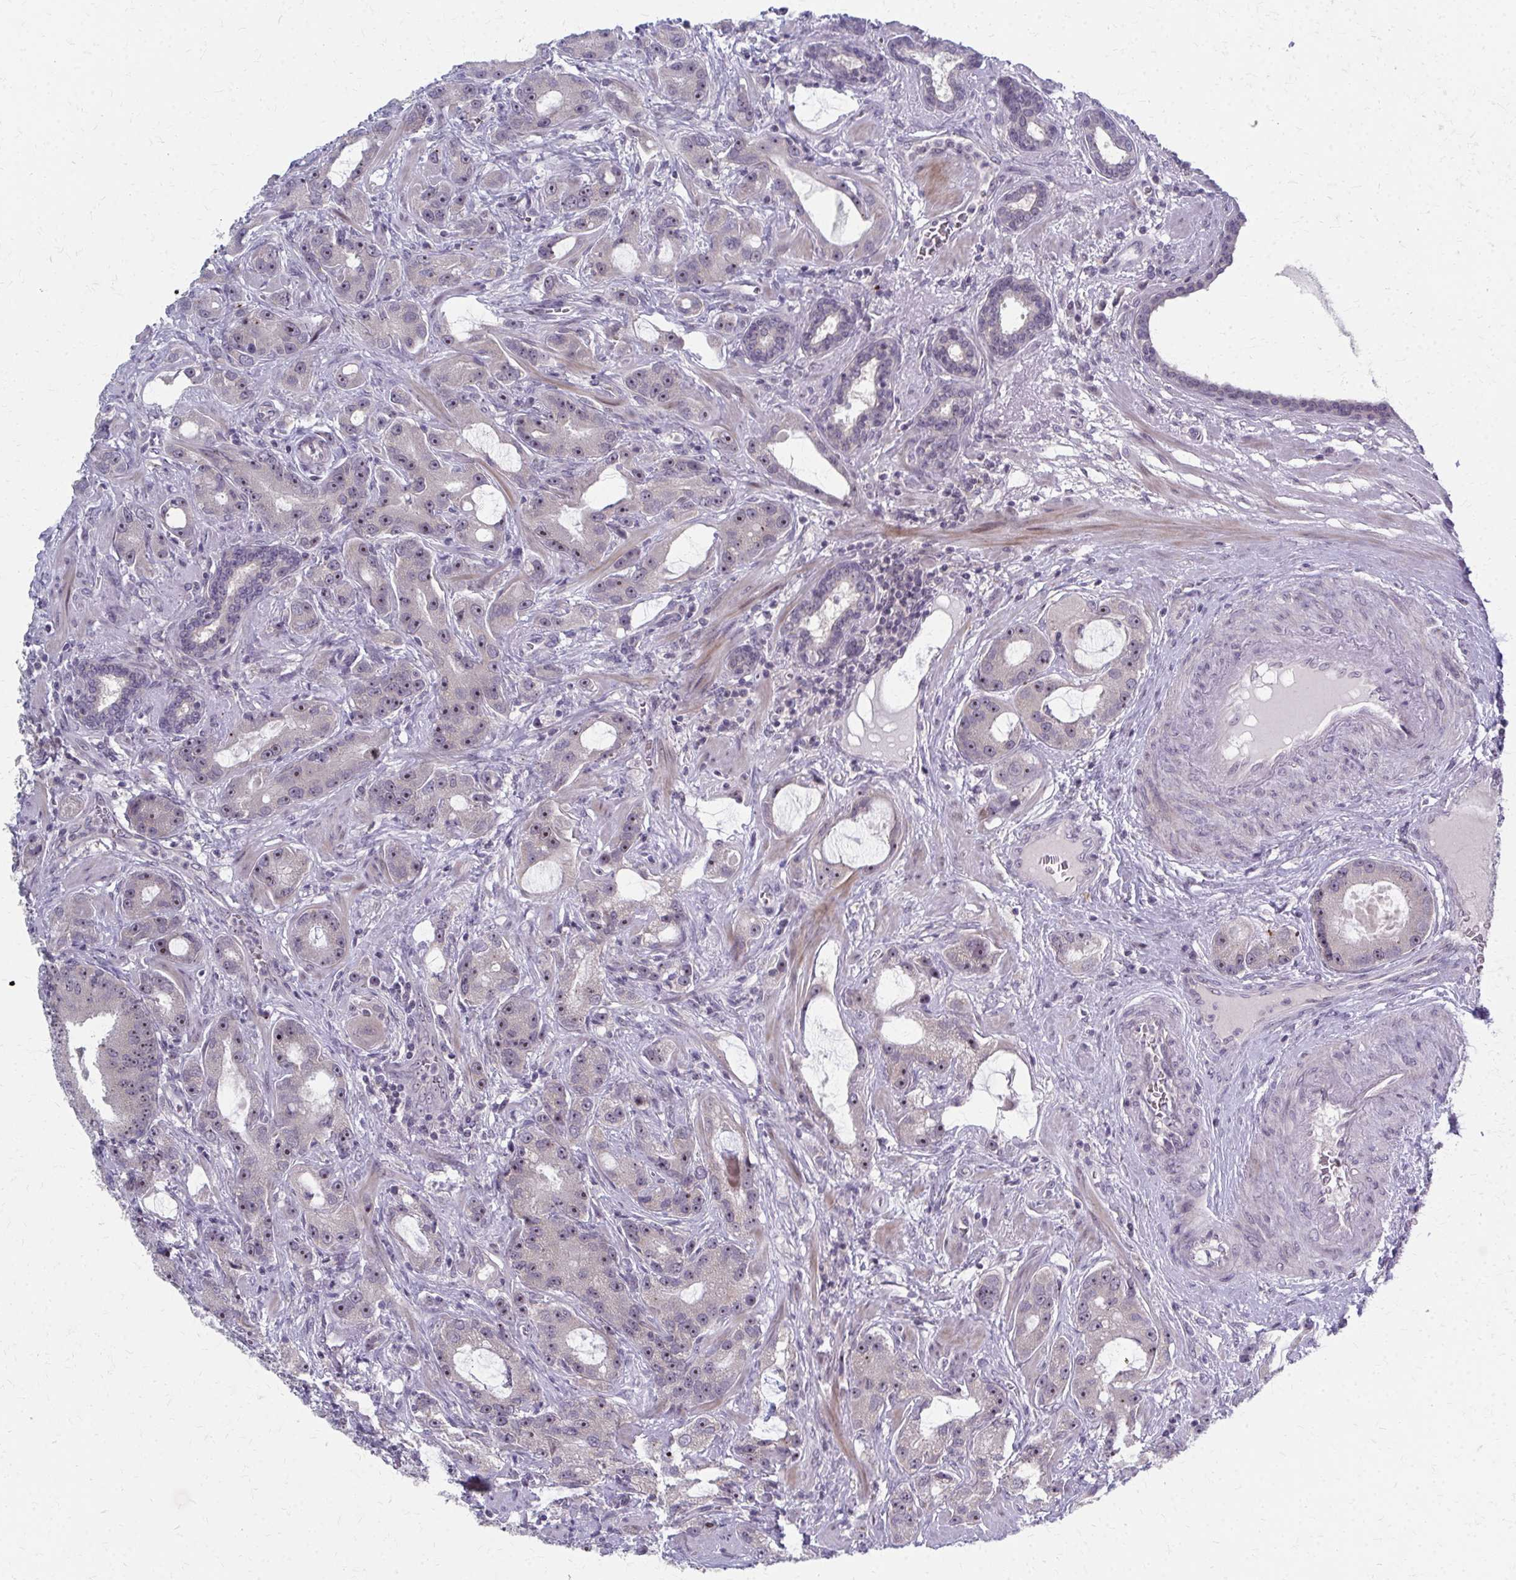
{"staining": {"intensity": "weak", "quantity": "25%-75%", "location": "nuclear"}, "tissue": "prostate cancer", "cell_type": "Tumor cells", "image_type": "cancer", "snomed": [{"axis": "morphology", "description": "Adenocarcinoma, High grade"}, {"axis": "topography", "description": "Prostate"}], "caption": "High-grade adenocarcinoma (prostate) tissue shows weak nuclear staining in about 25%-75% of tumor cells, visualized by immunohistochemistry.", "gene": "NUDT16", "patient": {"sex": "male", "age": 65}}